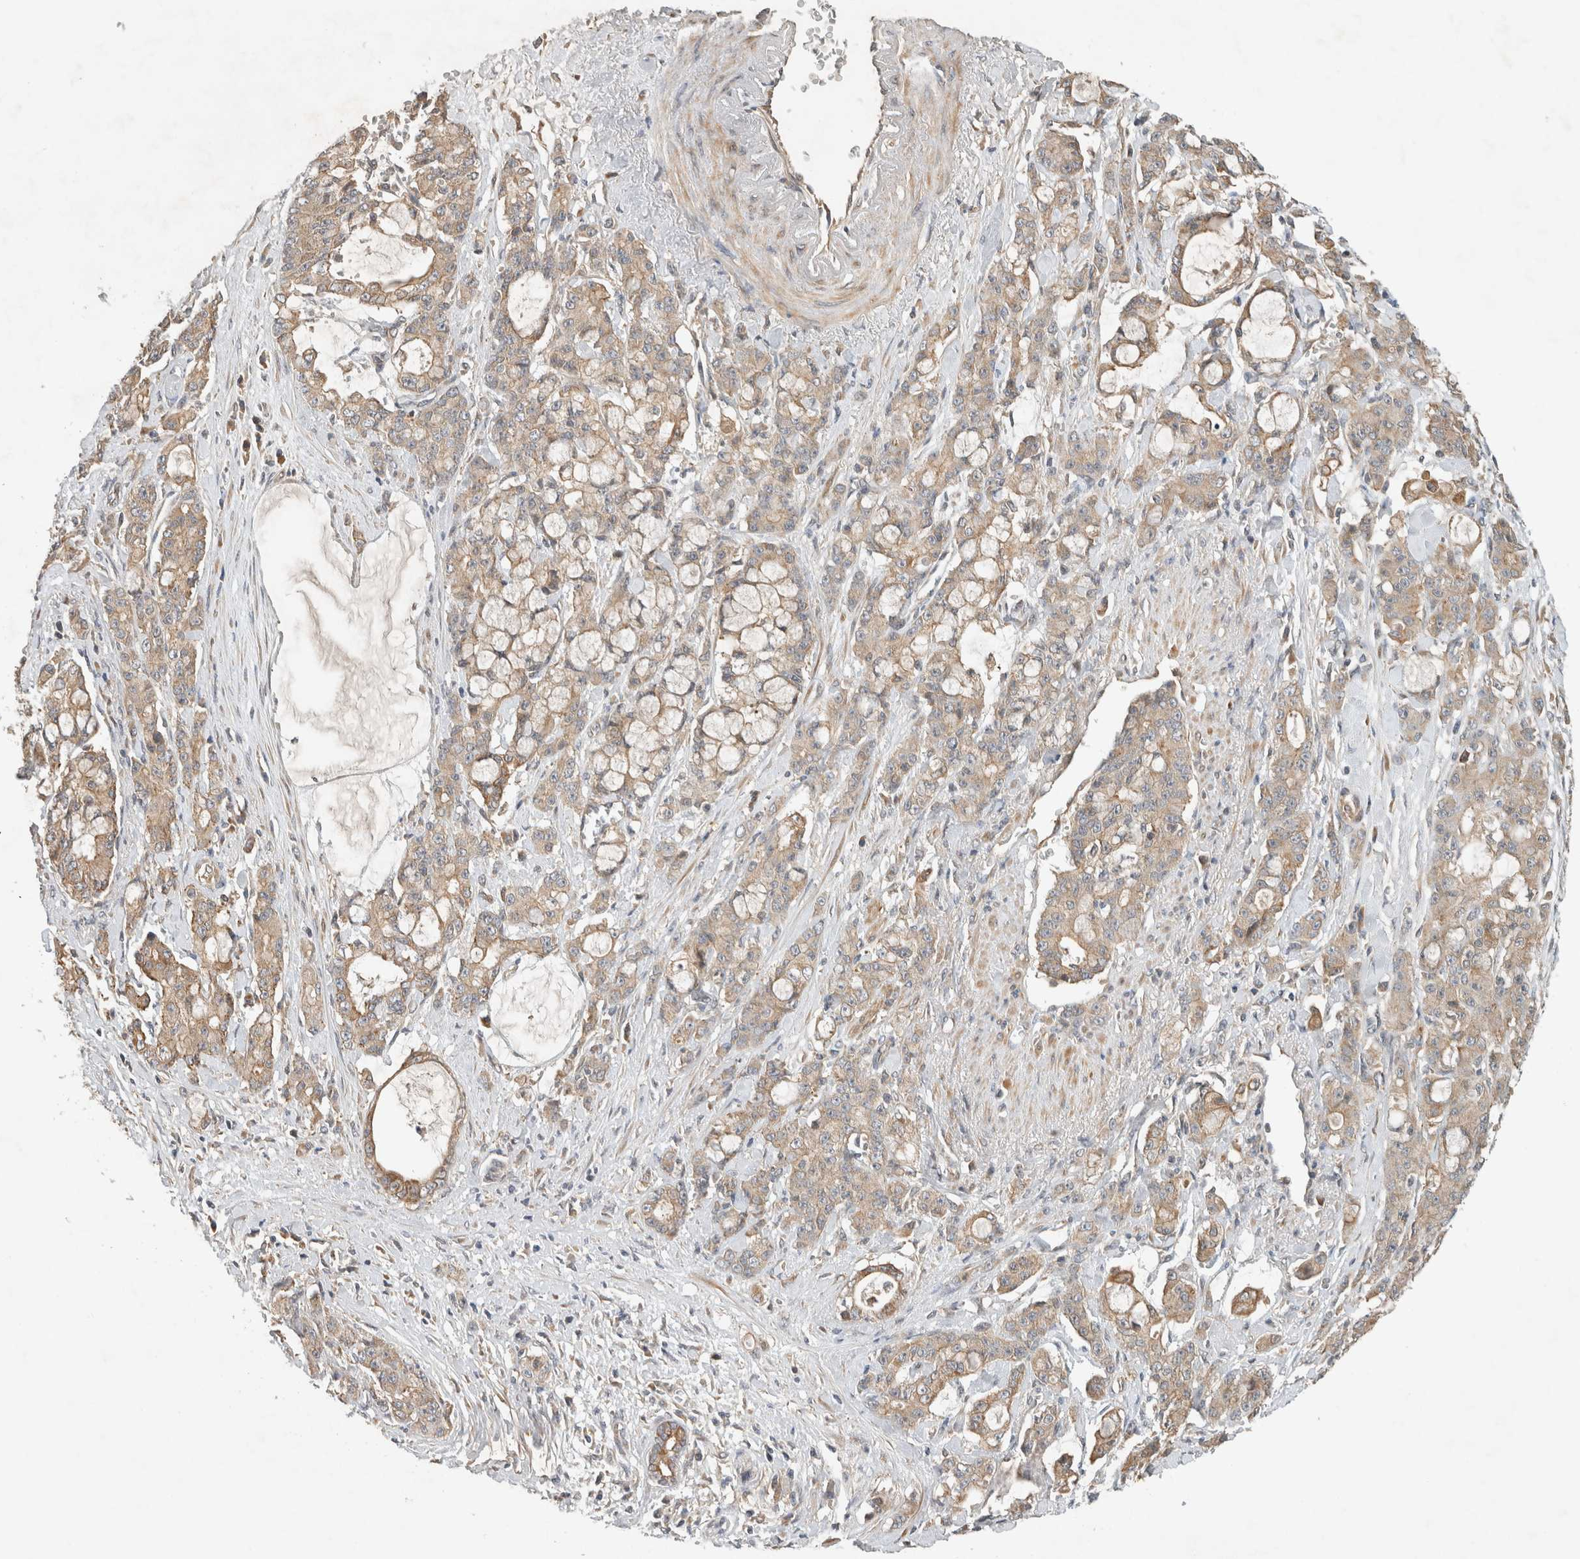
{"staining": {"intensity": "weak", "quantity": ">75%", "location": "cytoplasmic/membranous"}, "tissue": "pancreatic cancer", "cell_type": "Tumor cells", "image_type": "cancer", "snomed": [{"axis": "morphology", "description": "Adenocarcinoma, NOS"}, {"axis": "topography", "description": "Pancreas"}], "caption": "Protein staining shows weak cytoplasmic/membranous staining in approximately >75% of tumor cells in pancreatic adenocarcinoma. The protein of interest is stained brown, and the nuclei are stained in blue (DAB (3,3'-diaminobenzidine) IHC with brightfield microscopy, high magnification).", "gene": "ARMC9", "patient": {"sex": "female", "age": 73}}